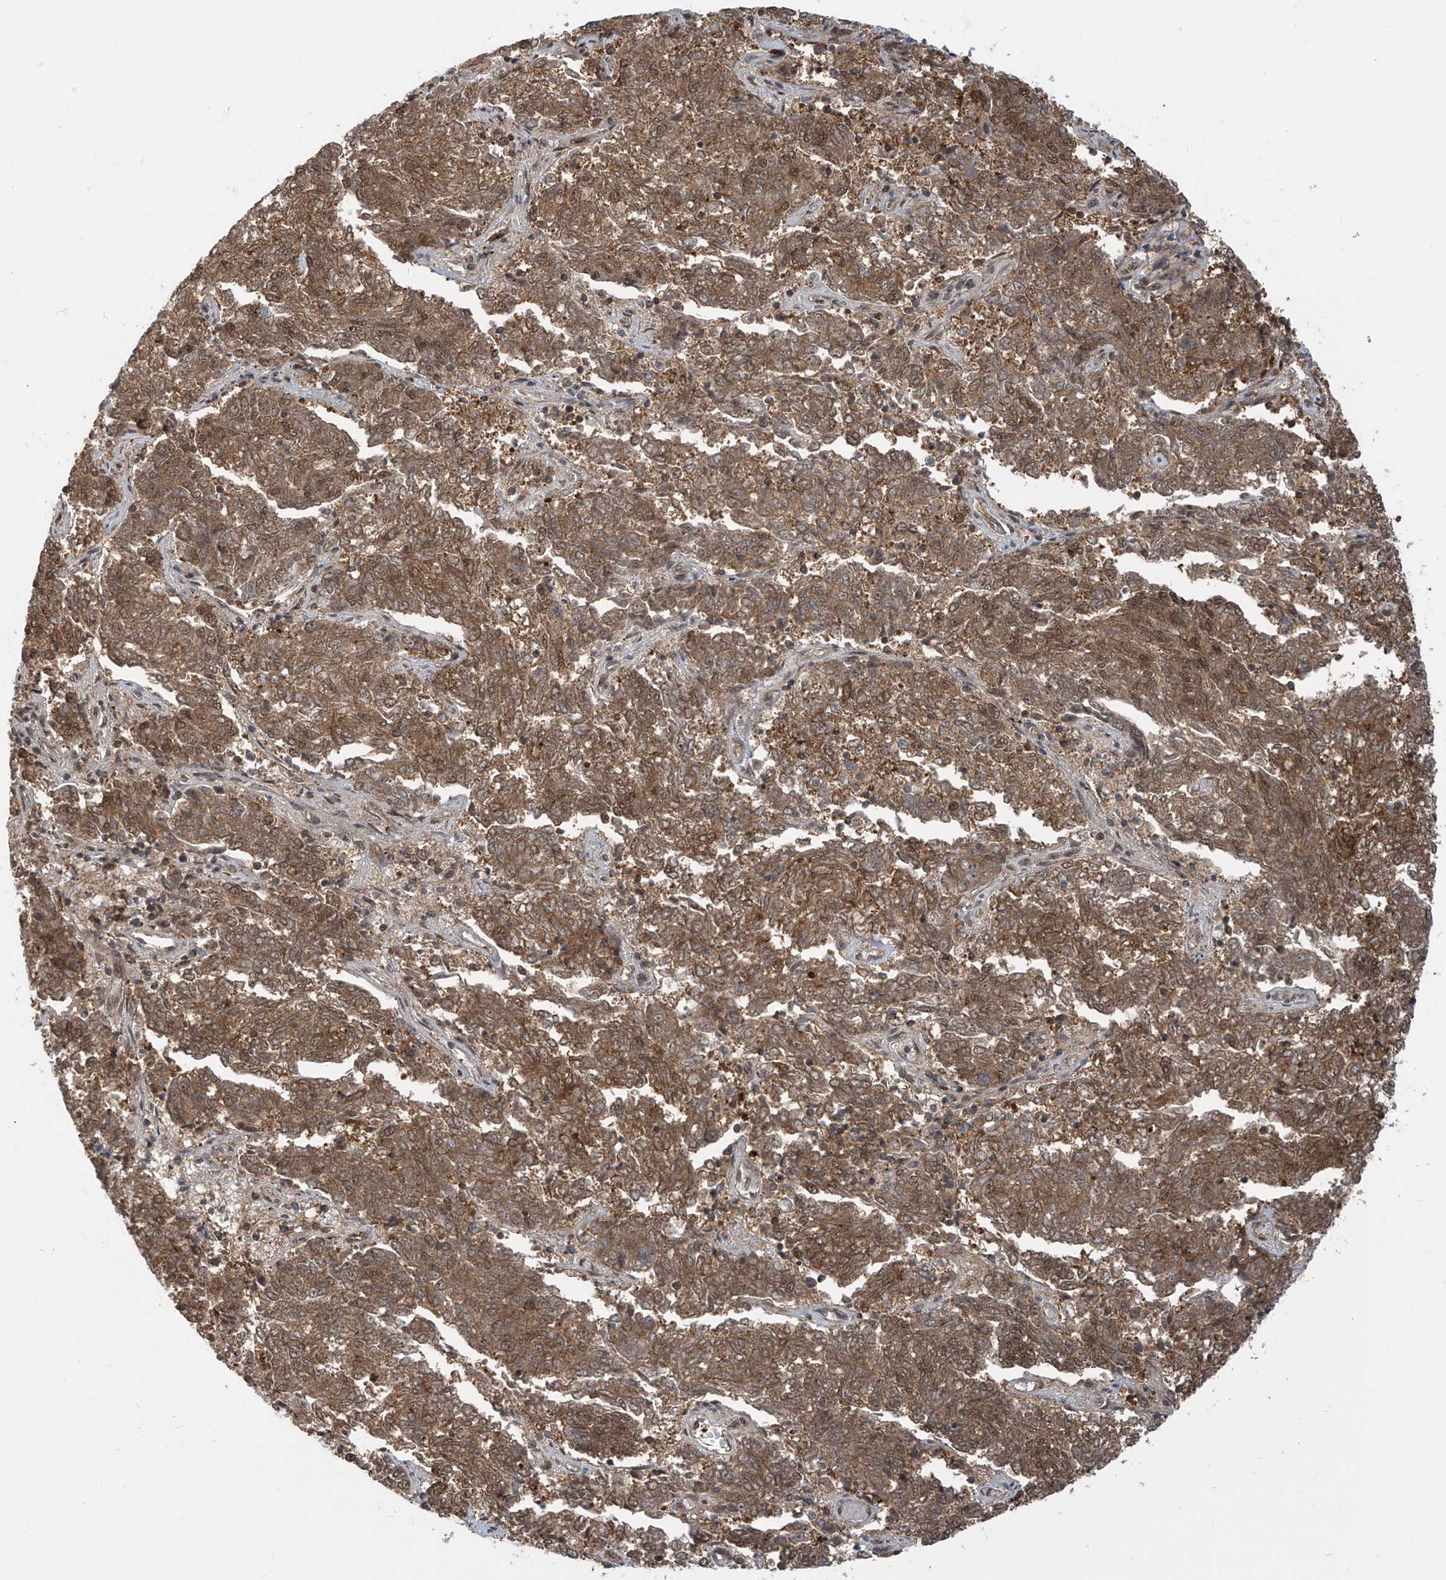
{"staining": {"intensity": "moderate", "quantity": ">75%", "location": "cytoplasmic/membranous,nuclear"}, "tissue": "endometrial cancer", "cell_type": "Tumor cells", "image_type": "cancer", "snomed": [{"axis": "morphology", "description": "Adenocarcinoma, NOS"}, {"axis": "topography", "description": "Endometrium"}], "caption": "This histopathology image demonstrates IHC staining of endometrial cancer (adenocarcinoma), with medium moderate cytoplasmic/membranous and nuclear expression in about >75% of tumor cells.", "gene": "LAGE3", "patient": {"sex": "female", "age": 80}}